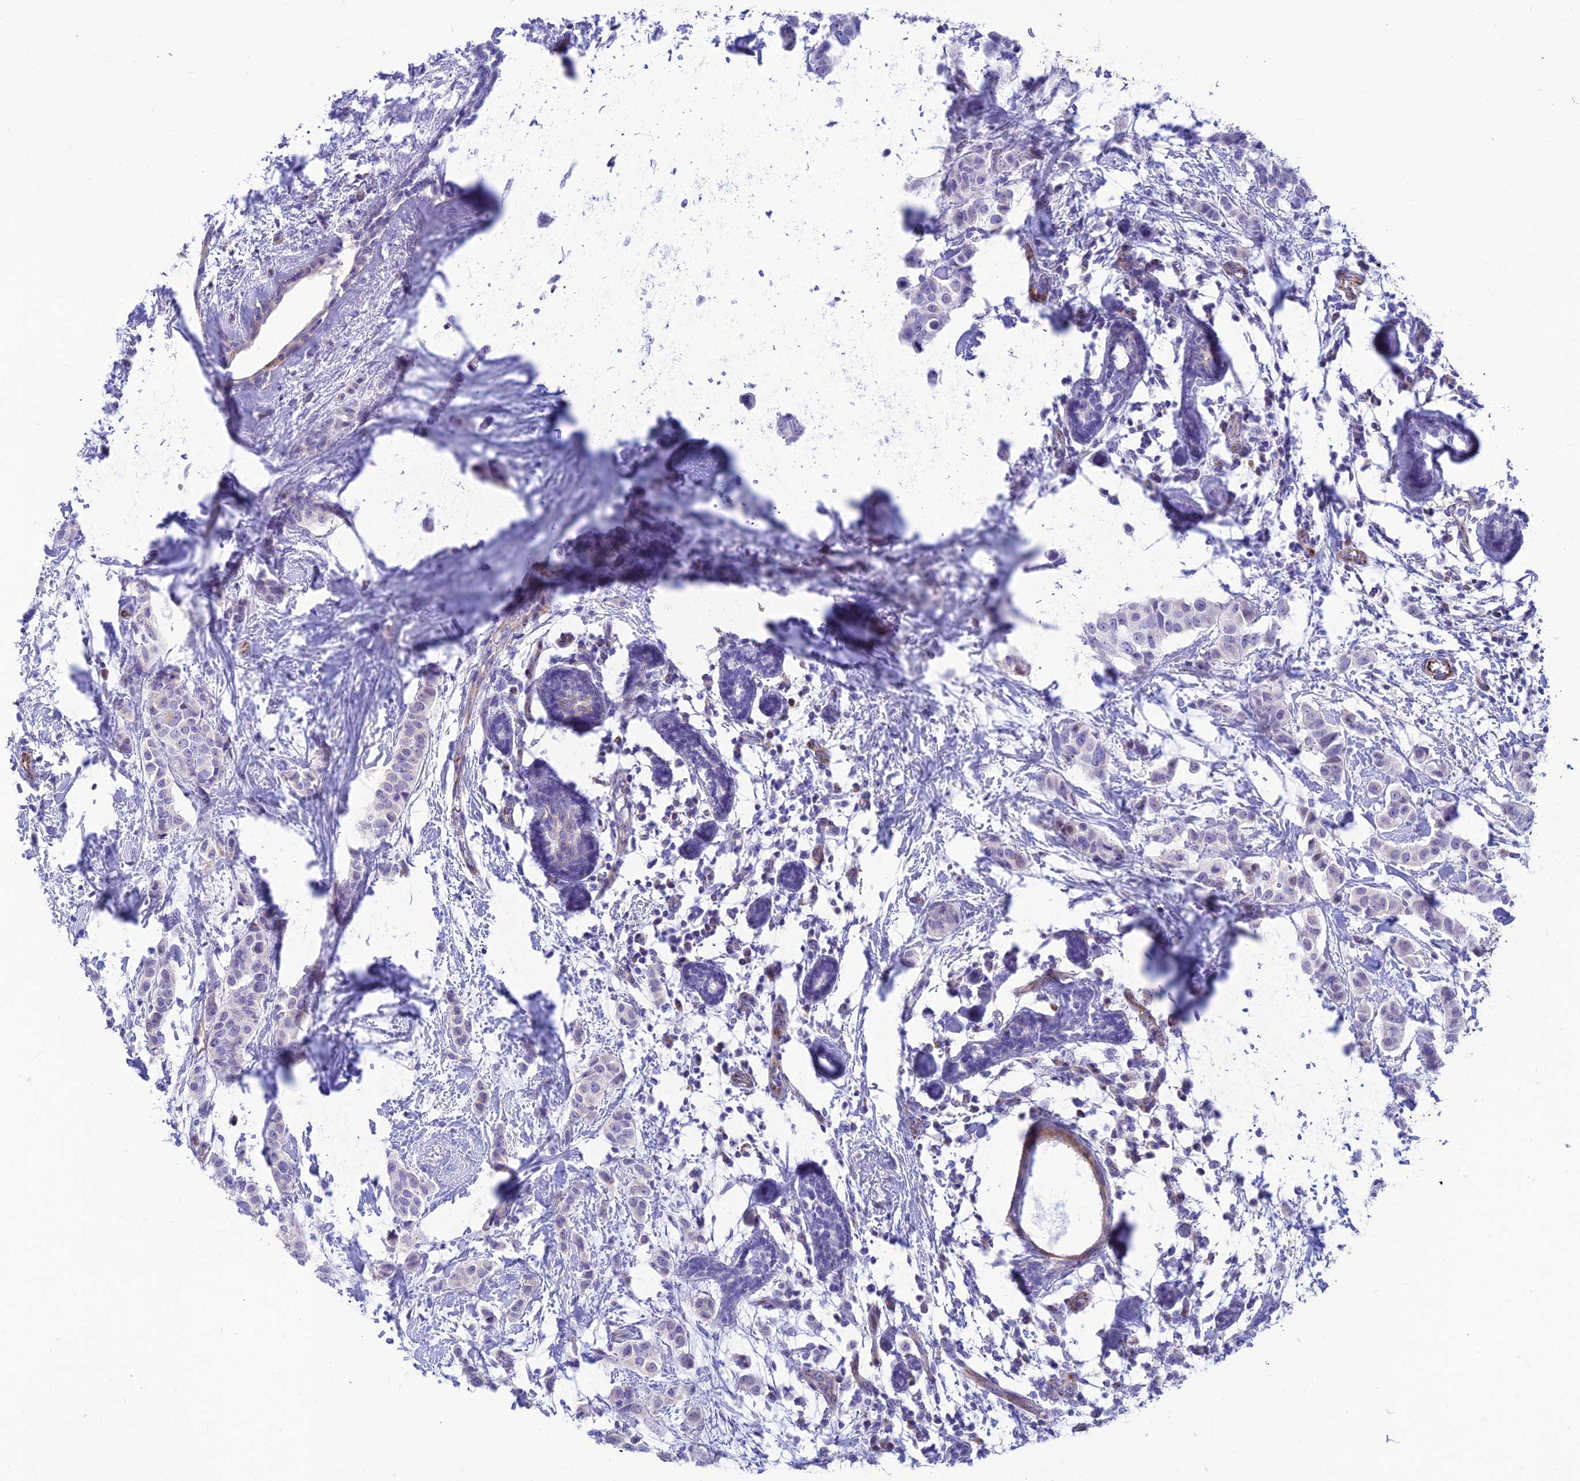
{"staining": {"intensity": "negative", "quantity": "none", "location": "none"}, "tissue": "breast cancer", "cell_type": "Tumor cells", "image_type": "cancer", "snomed": [{"axis": "morphology", "description": "Duct carcinoma"}, {"axis": "topography", "description": "Breast"}], "caption": "Infiltrating ductal carcinoma (breast) was stained to show a protein in brown. There is no significant positivity in tumor cells.", "gene": "FAM186B", "patient": {"sex": "female", "age": 40}}